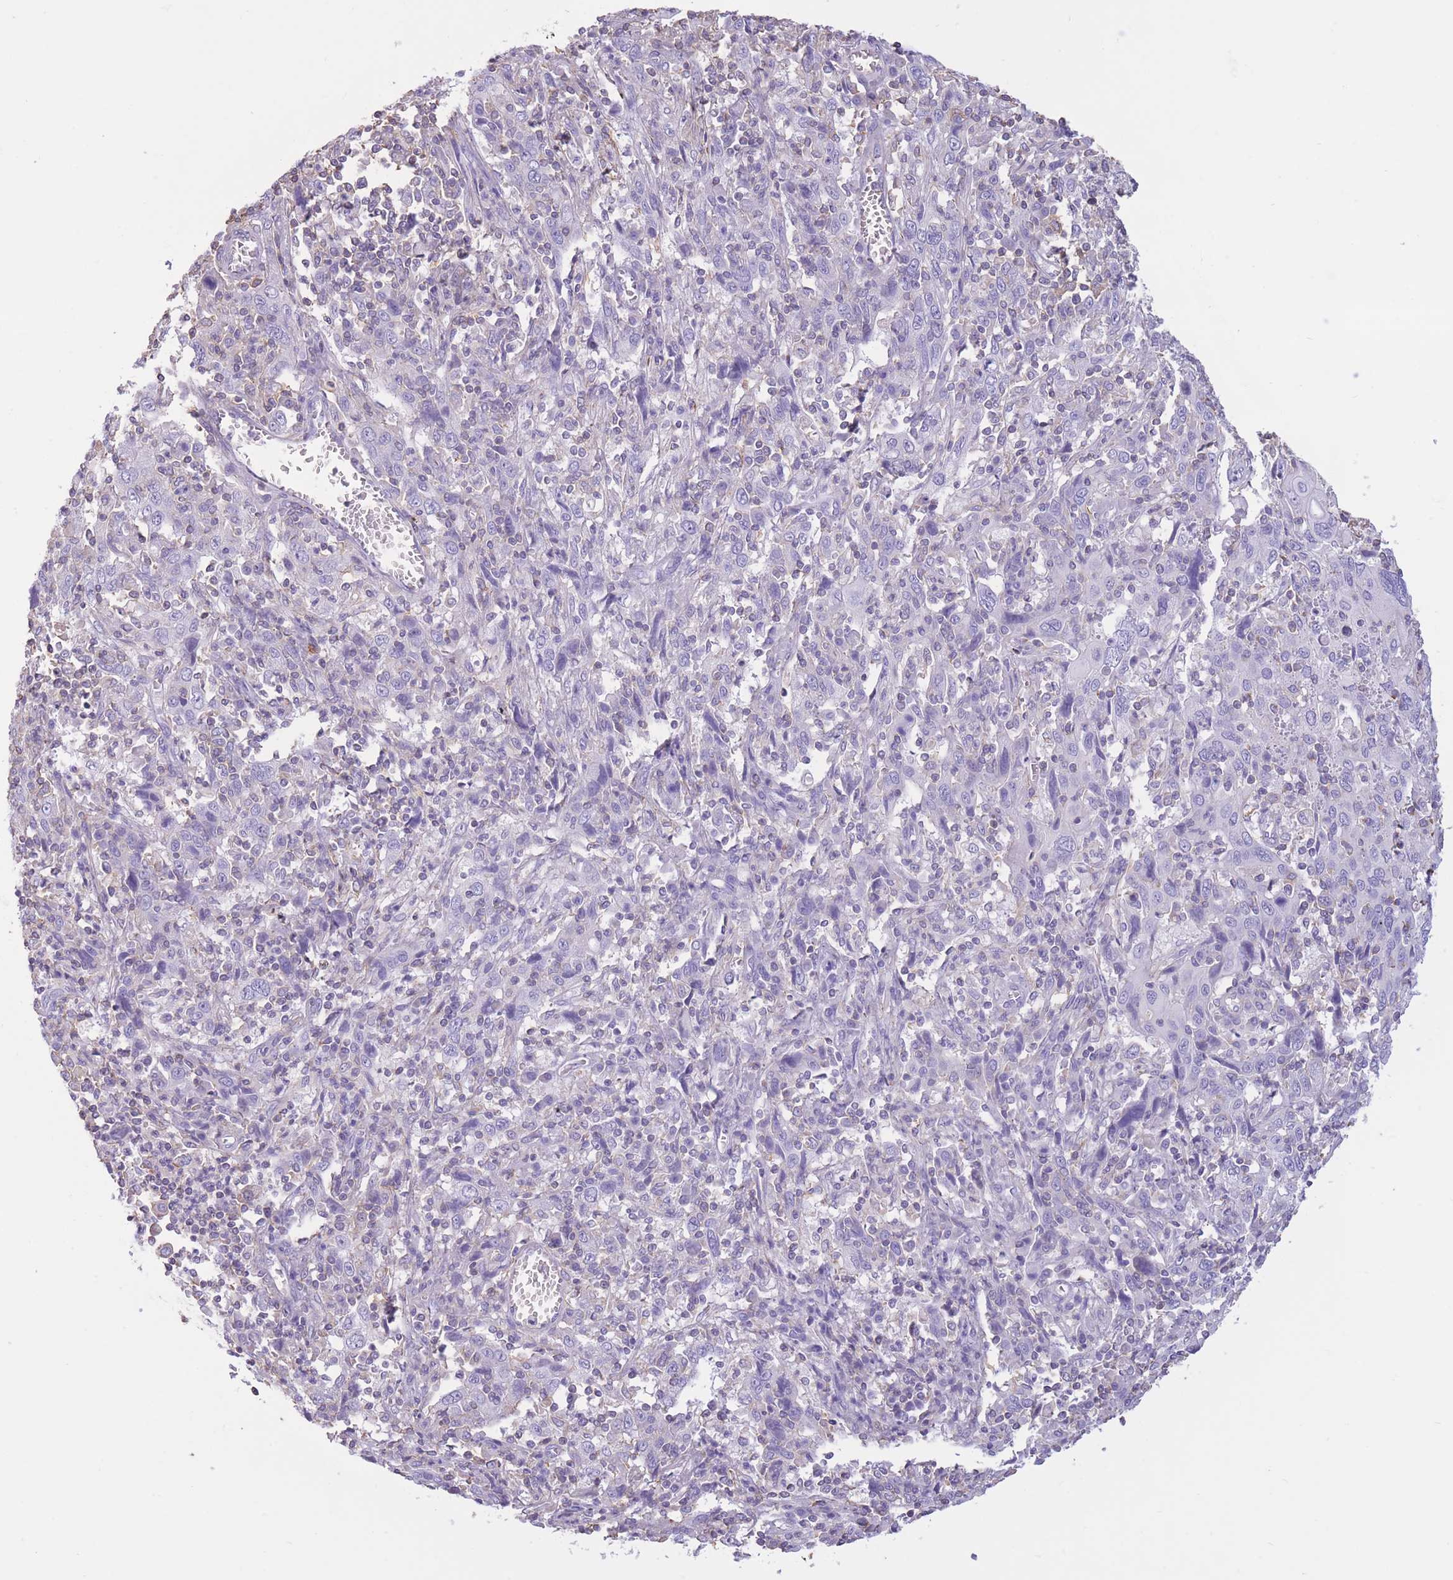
{"staining": {"intensity": "negative", "quantity": "none", "location": "none"}, "tissue": "cervical cancer", "cell_type": "Tumor cells", "image_type": "cancer", "snomed": [{"axis": "morphology", "description": "Squamous cell carcinoma, NOS"}, {"axis": "topography", "description": "Cervix"}], "caption": "Cervical cancer (squamous cell carcinoma) was stained to show a protein in brown. There is no significant staining in tumor cells.", "gene": "PDHA1", "patient": {"sex": "female", "age": 46}}